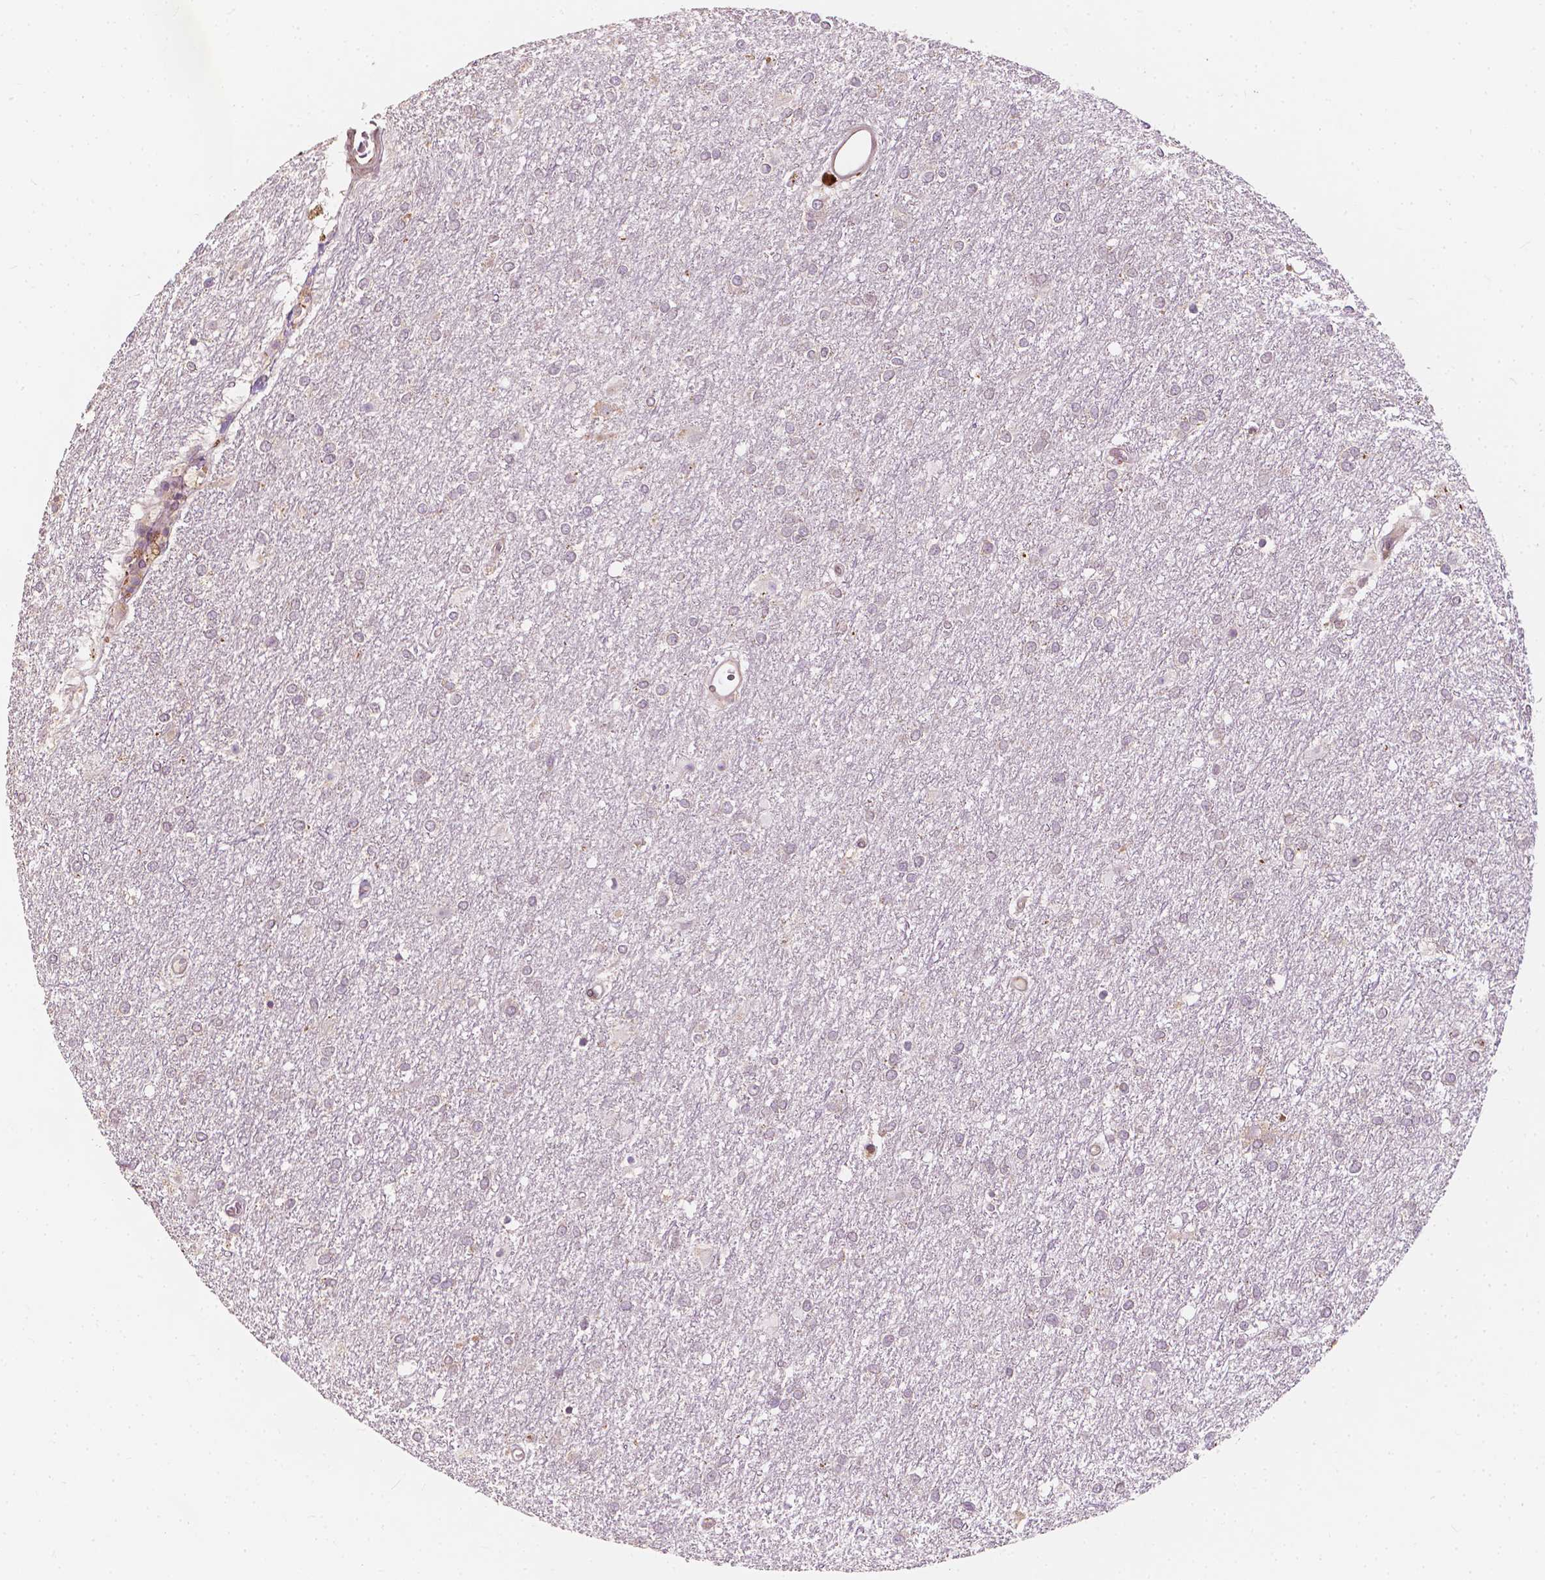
{"staining": {"intensity": "negative", "quantity": "none", "location": "none"}, "tissue": "glioma", "cell_type": "Tumor cells", "image_type": "cancer", "snomed": [{"axis": "morphology", "description": "Glioma, malignant, High grade"}, {"axis": "topography", "description": "Brain"}], "caption": "Tumor cells are negative for brown protein staining in glioma. (DAB (3,3'-diaminobenzidine) immunohistochemistry, high magnification).", "gene": "G3BP1", "patient": {"sex": "female", "age": 61}}